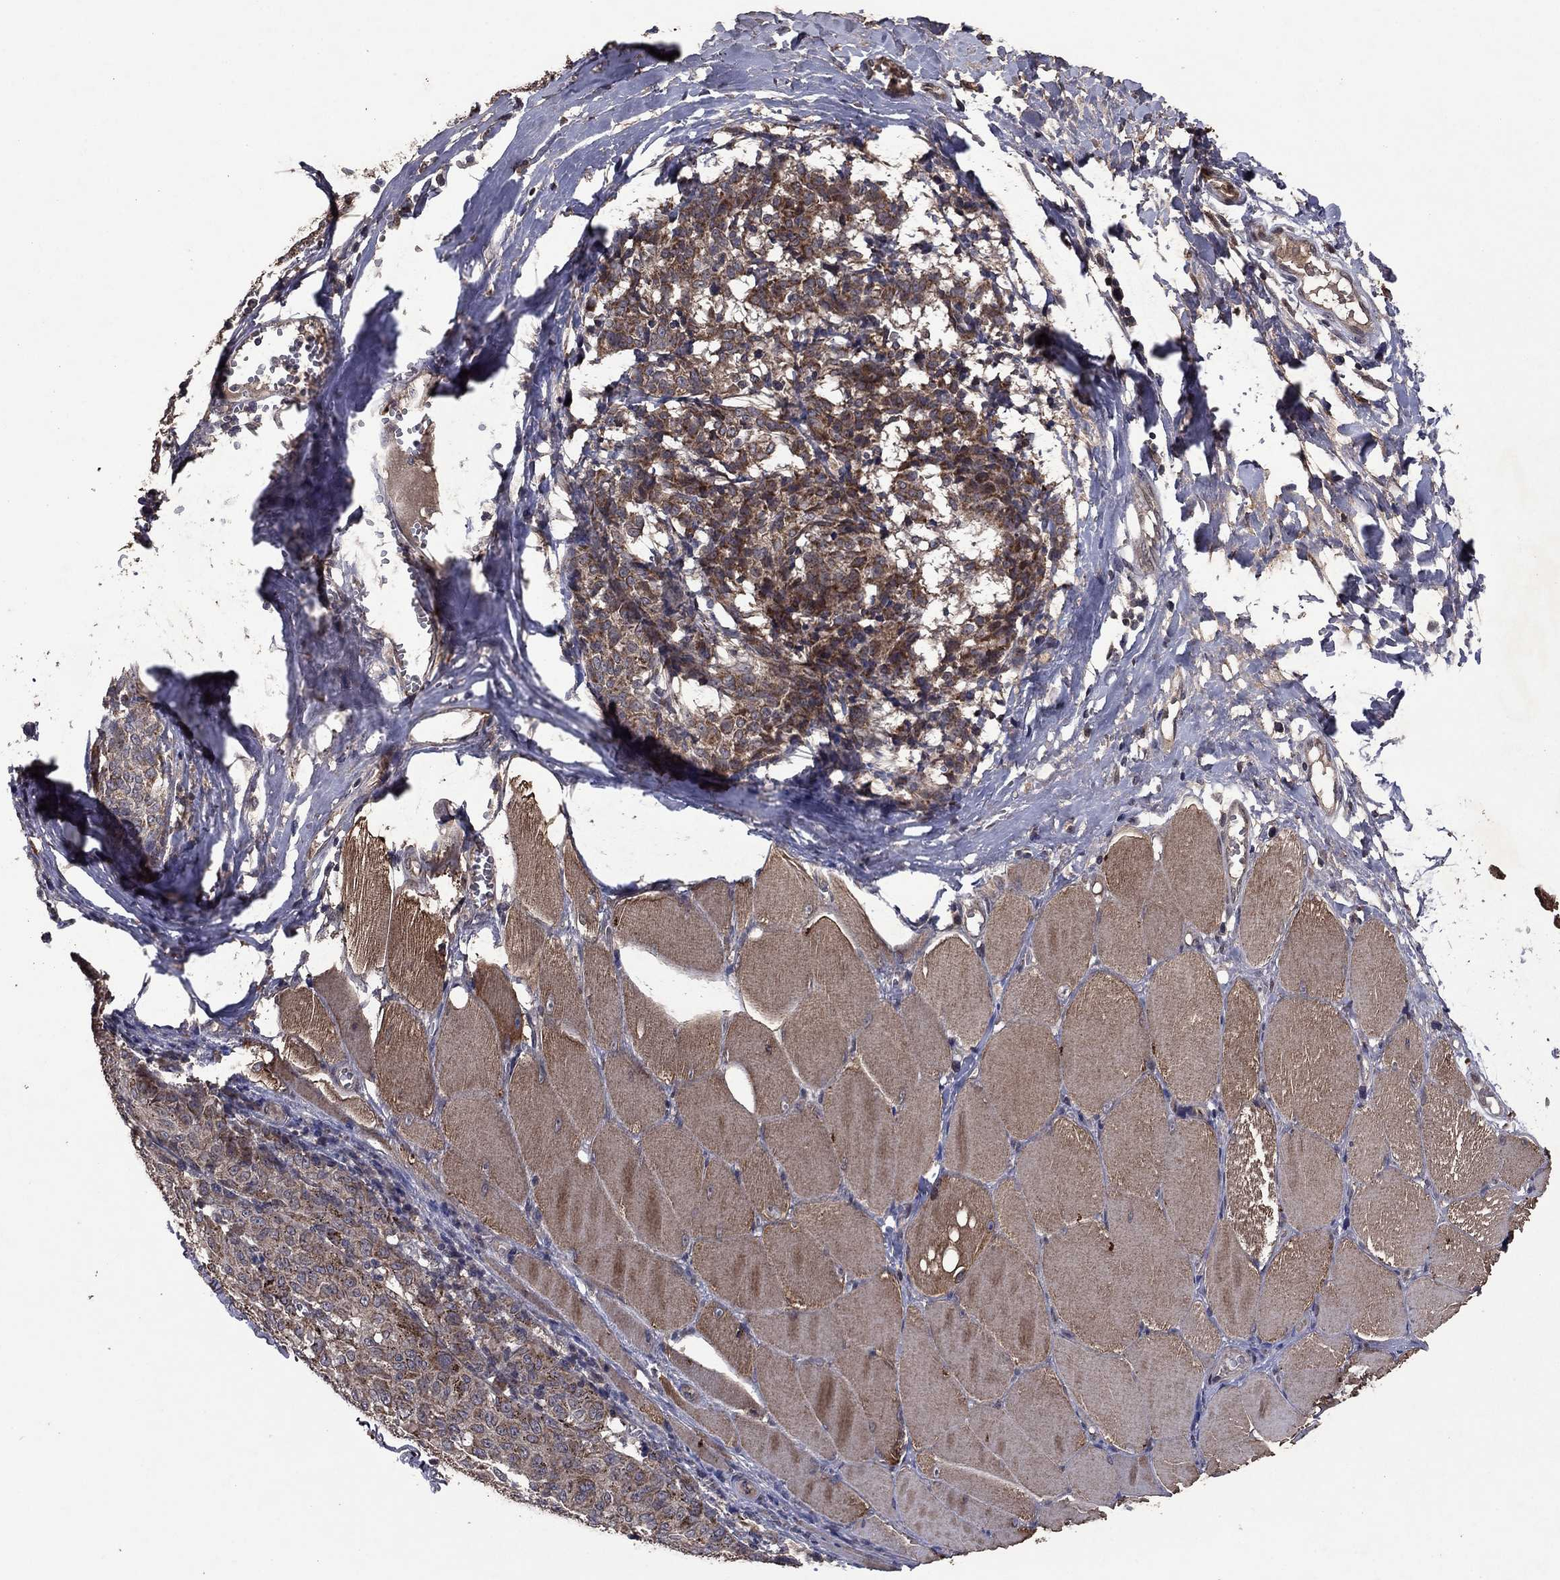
{"staining": {"intensity": "negative", "quantity": "none", "location": "none"}, "tissue": "melanoma", "cell_type": "Tumor cells", "image_type": "cancer", "snomed": [{"axis": "morphology", "description": "Malignant melanoma, NOS"}, {"axis": "topography", "description": "Skin"}], "caption": "A micrograph of melanoma stained for a protein reveals no brown staining in tumor cells.", "gene": "DHRS1", "patient": {"sex": "female", "age": 72}}